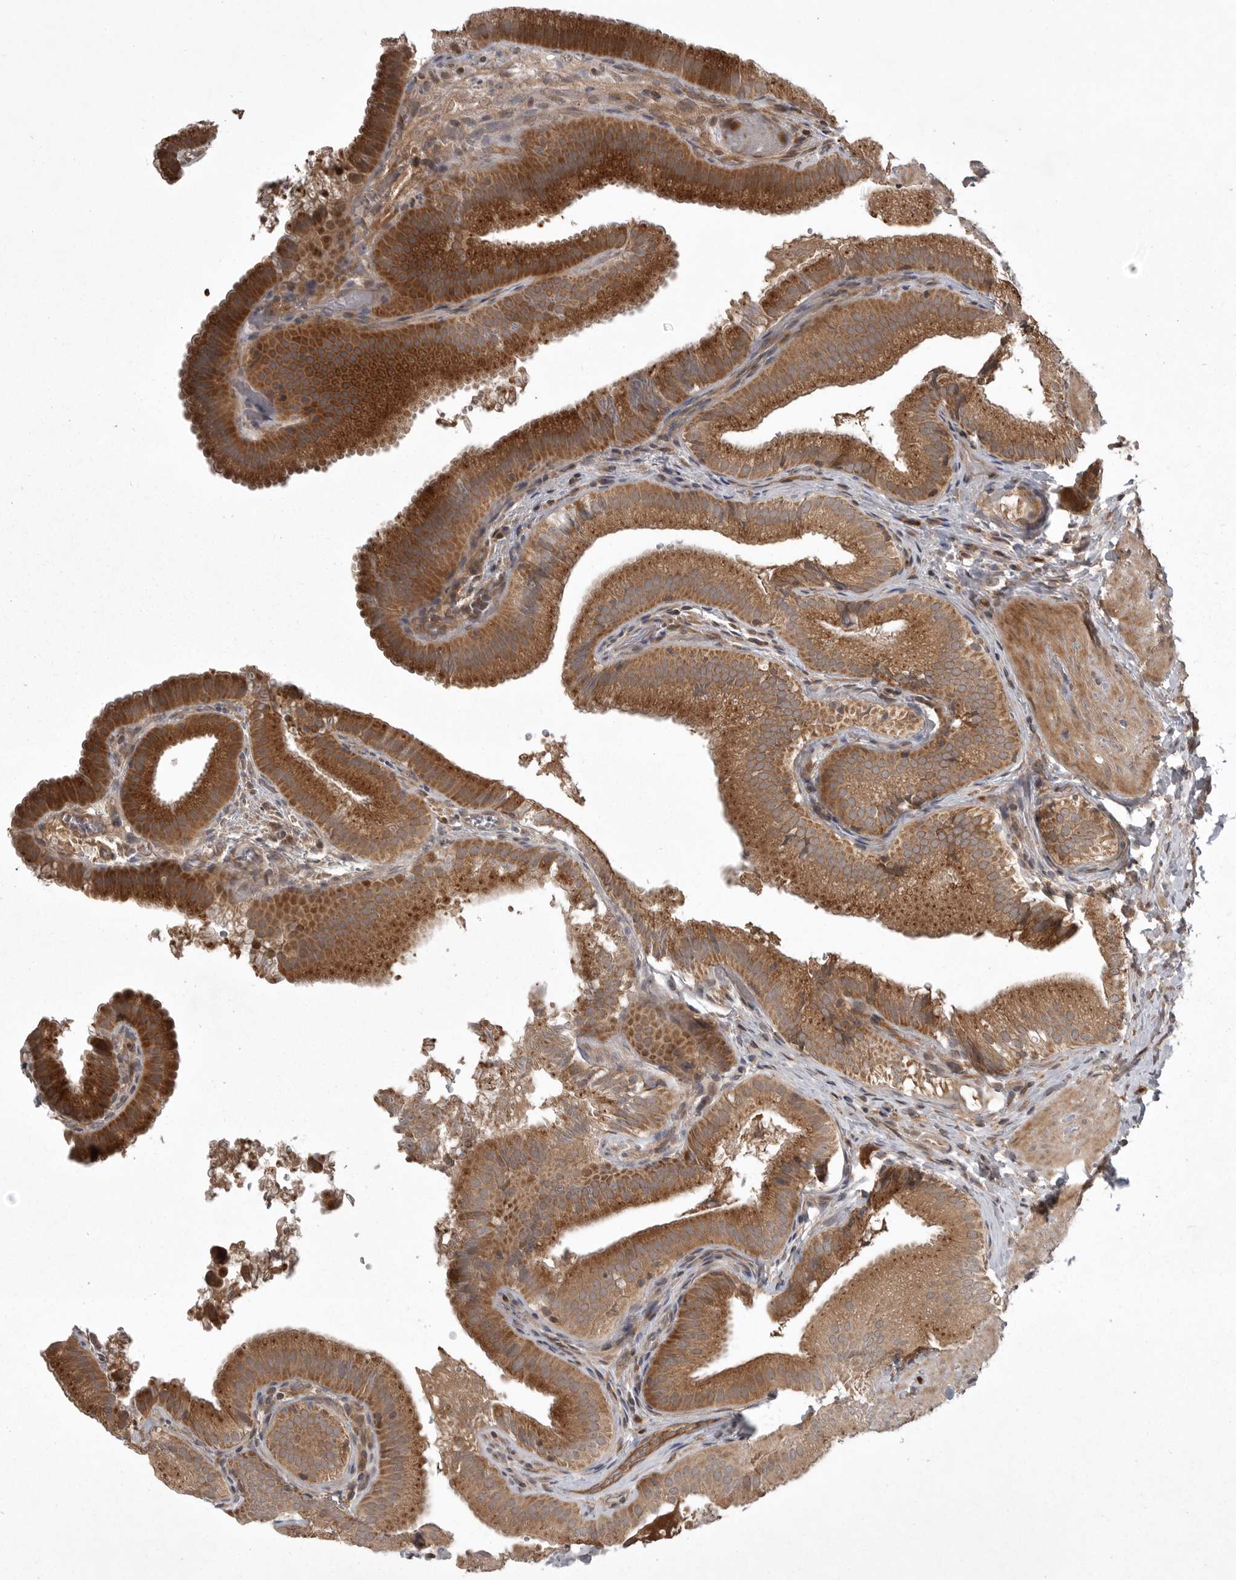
{"staining": {"intensity": "strong", "quantity": ">75%", "location": "cytoplasmic/membranous"}, "tissue": "gallbladder", "cell_type": "Glandular cells", "image_type": "normal", "snomed": [{"axis": "morphology", "description": "Normal tissue, NOS"}, {"axis": "topography", "description": "Gallbladder"}], "caption": "Immunohistochemistry (IHC) photomicrograph of benign gallbladder stained for a protein (brown), which demonstrates high levels of strong cytoplasmic/membranous positivity in about >75% of glandular cells.", "gene": "GPR31", "patient": {"sex": "female", "age": 30}}